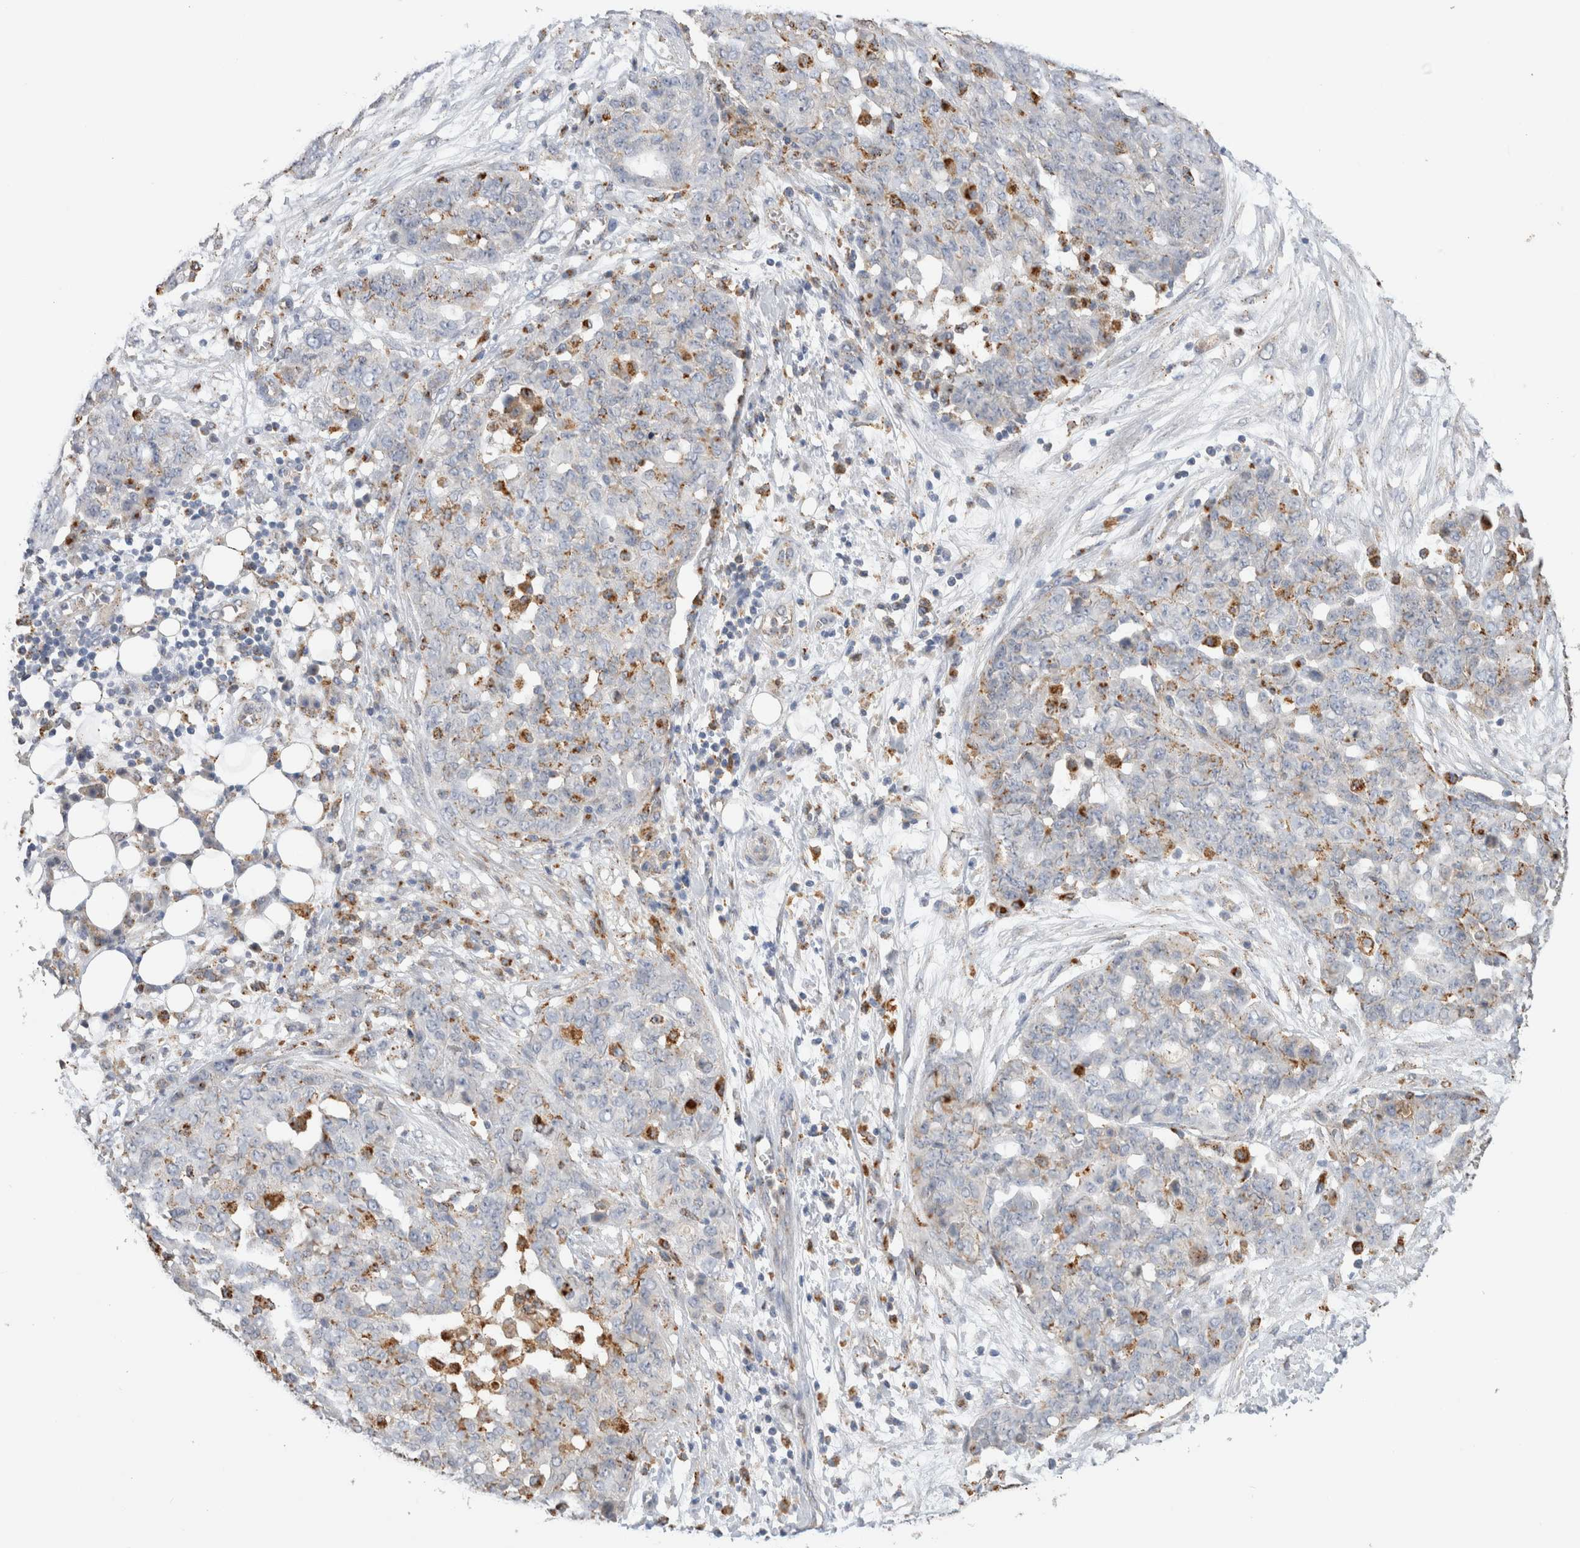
{"staining": {"intensity": "moderate", "quantity": "<25%", "location": "cytoplasmic/membranous"}, "tissue": "ovarian cancer", "cell_type": "Tumor cells", "image_type": "cancer", "snomed": [{"axis": "morphology", "description": "Cystadenocarcinoma, serous, NOS"}, {"axis": "topography", "description": "Soft tissue"}, {"axis": "topography", "description": "Ovary"}], "caption": "Protein positivity by immunohistochemistry exhibits moderate cytoplasmic/membranous staining in about <25% of tumor cells in ovarian cancer.", "gene": "GNS", "patient": {"sex": "female", "age": 57}}